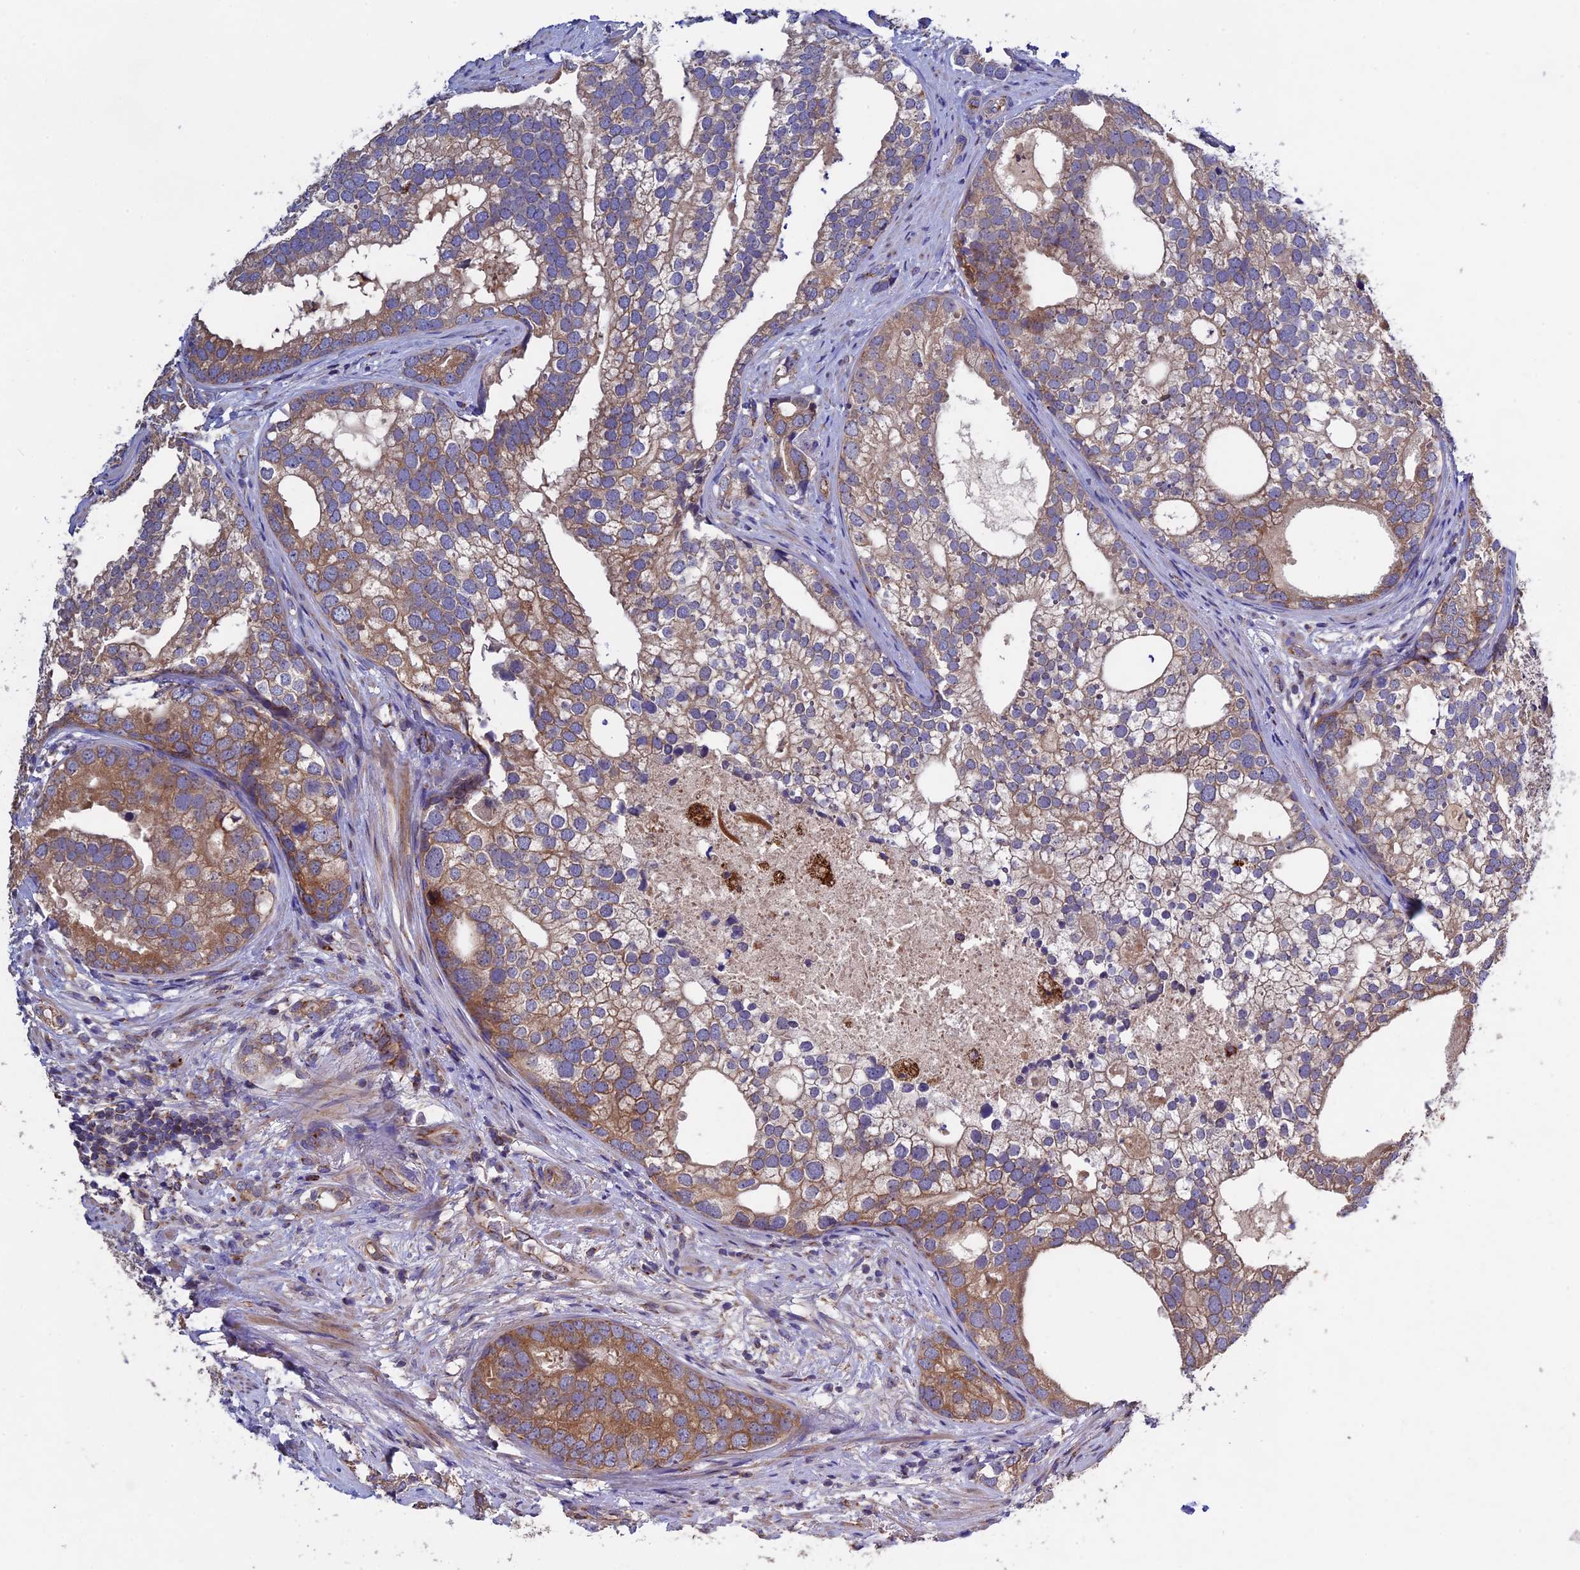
{"staining": {"intensity": "moderate", "quantity": "25%-75%", "location": "cytoplasmic/membranous"}, "tissue": "prostate cancer", "cell_type": "Tumor cells", "image_type": "cancer", "snomed": [{"axis": "morphology", "description": "Adenocarcinoma, High grade"}, {"axis": "topography", "description": "Prostate"}], "caption": "Prostate high-grade adenocarcinoma stained for a protein (brown) displays moderate cytoplasmic/membranous positive positivity in approximately 25%-75% of tumor cells.", "gene": "RNF17", "patient": {"sex": "male", "age": 75}}